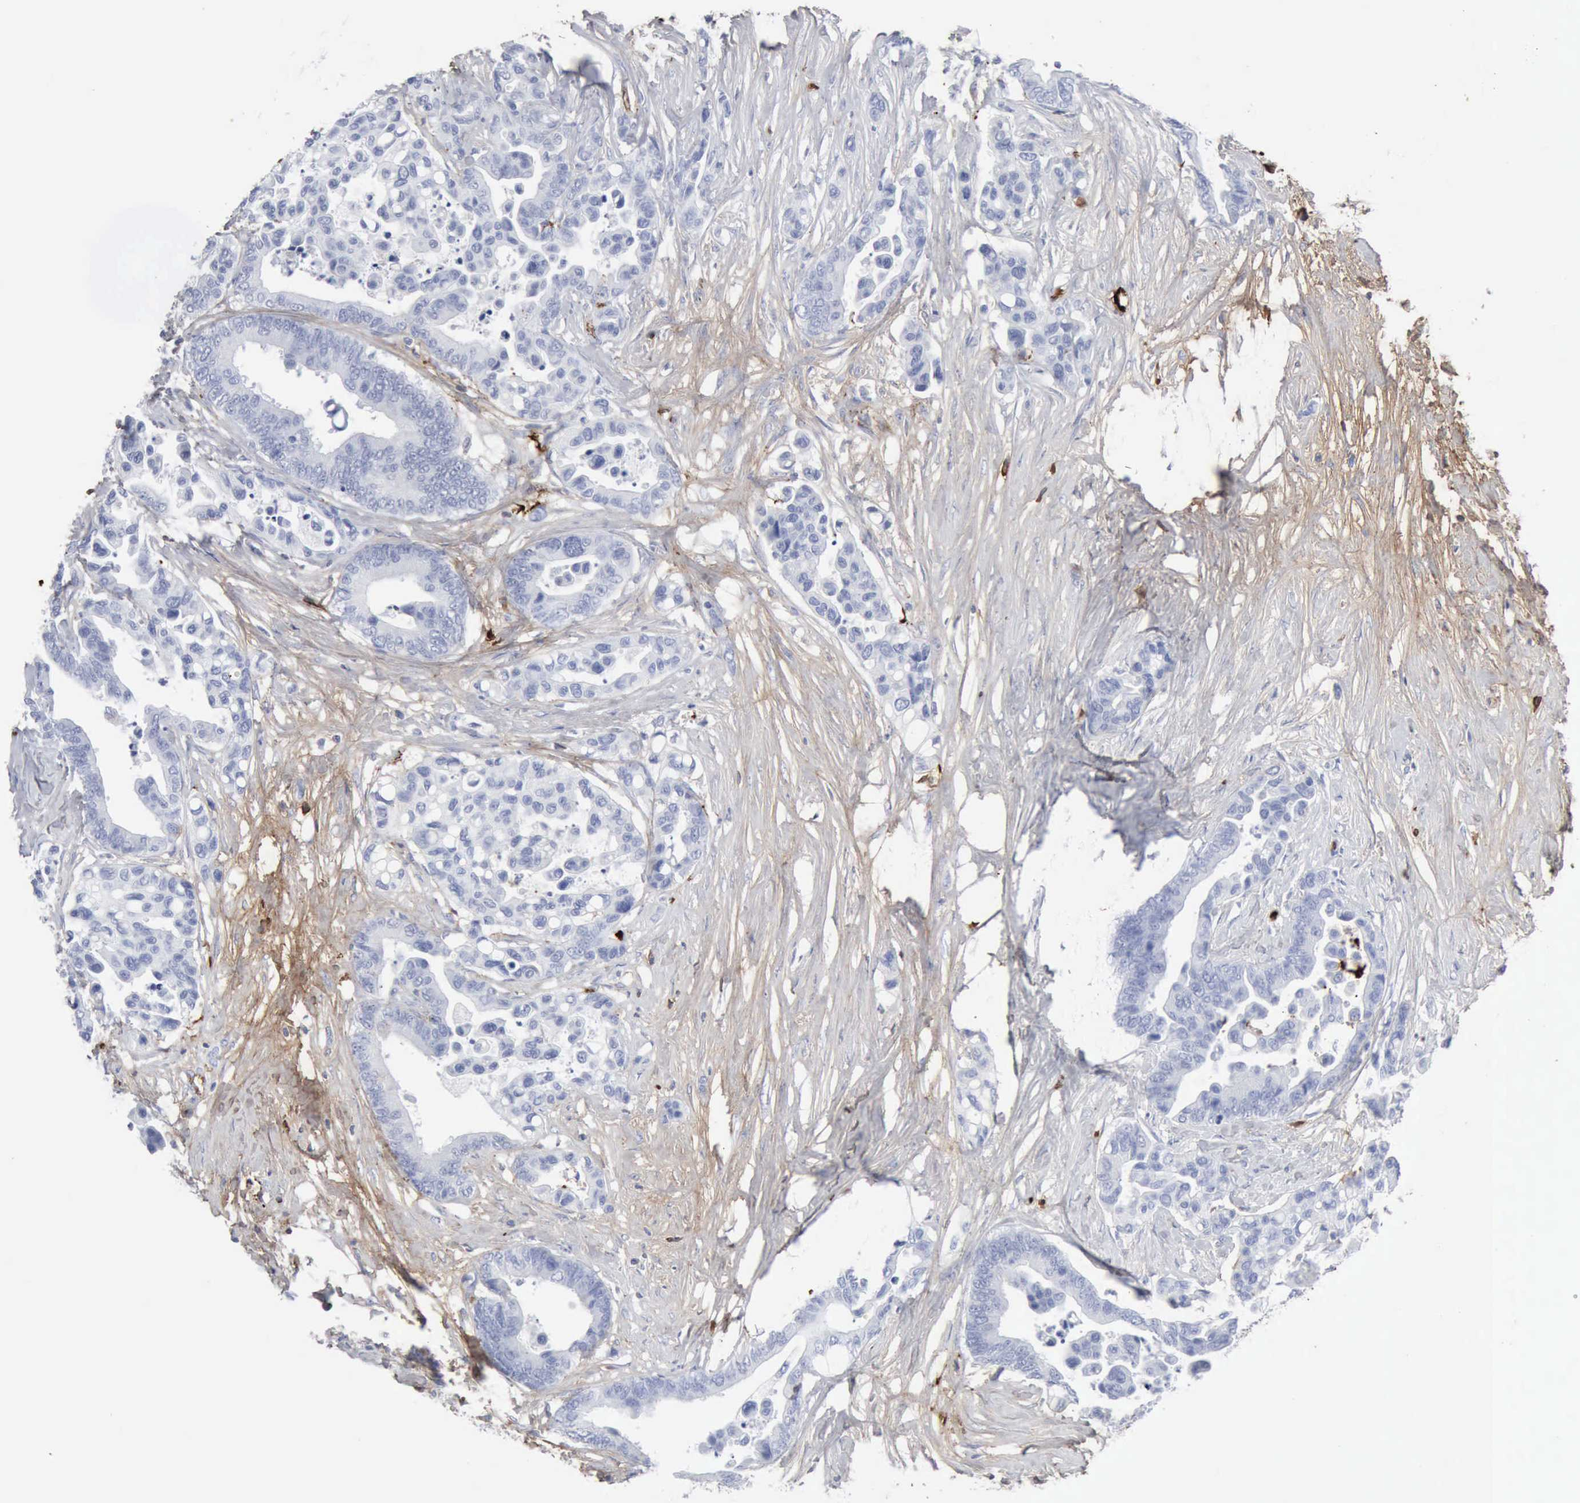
{"staining": {"intensity": "negative", "quantity": "none", "location": "none"}, "tissue": "colorectal cancer", "cell_type": "Tumor cells", "image_type": "cancer", "snomed": [{"axis": "morphology", "description": "Adenocarcinoma, NOS"}, {"axis": "topography", "description": "Colon"}], "caption": "Image shows no significant protein expression in tumor cells of colorectal cancer (adenocarcinoma). (DAB (3,3'-diaminobenzidine) IHC visualized using brightfield microscopy, high magnification).", "gene": "C4BPA", "patient": {"sex": "male", "age": 82}}